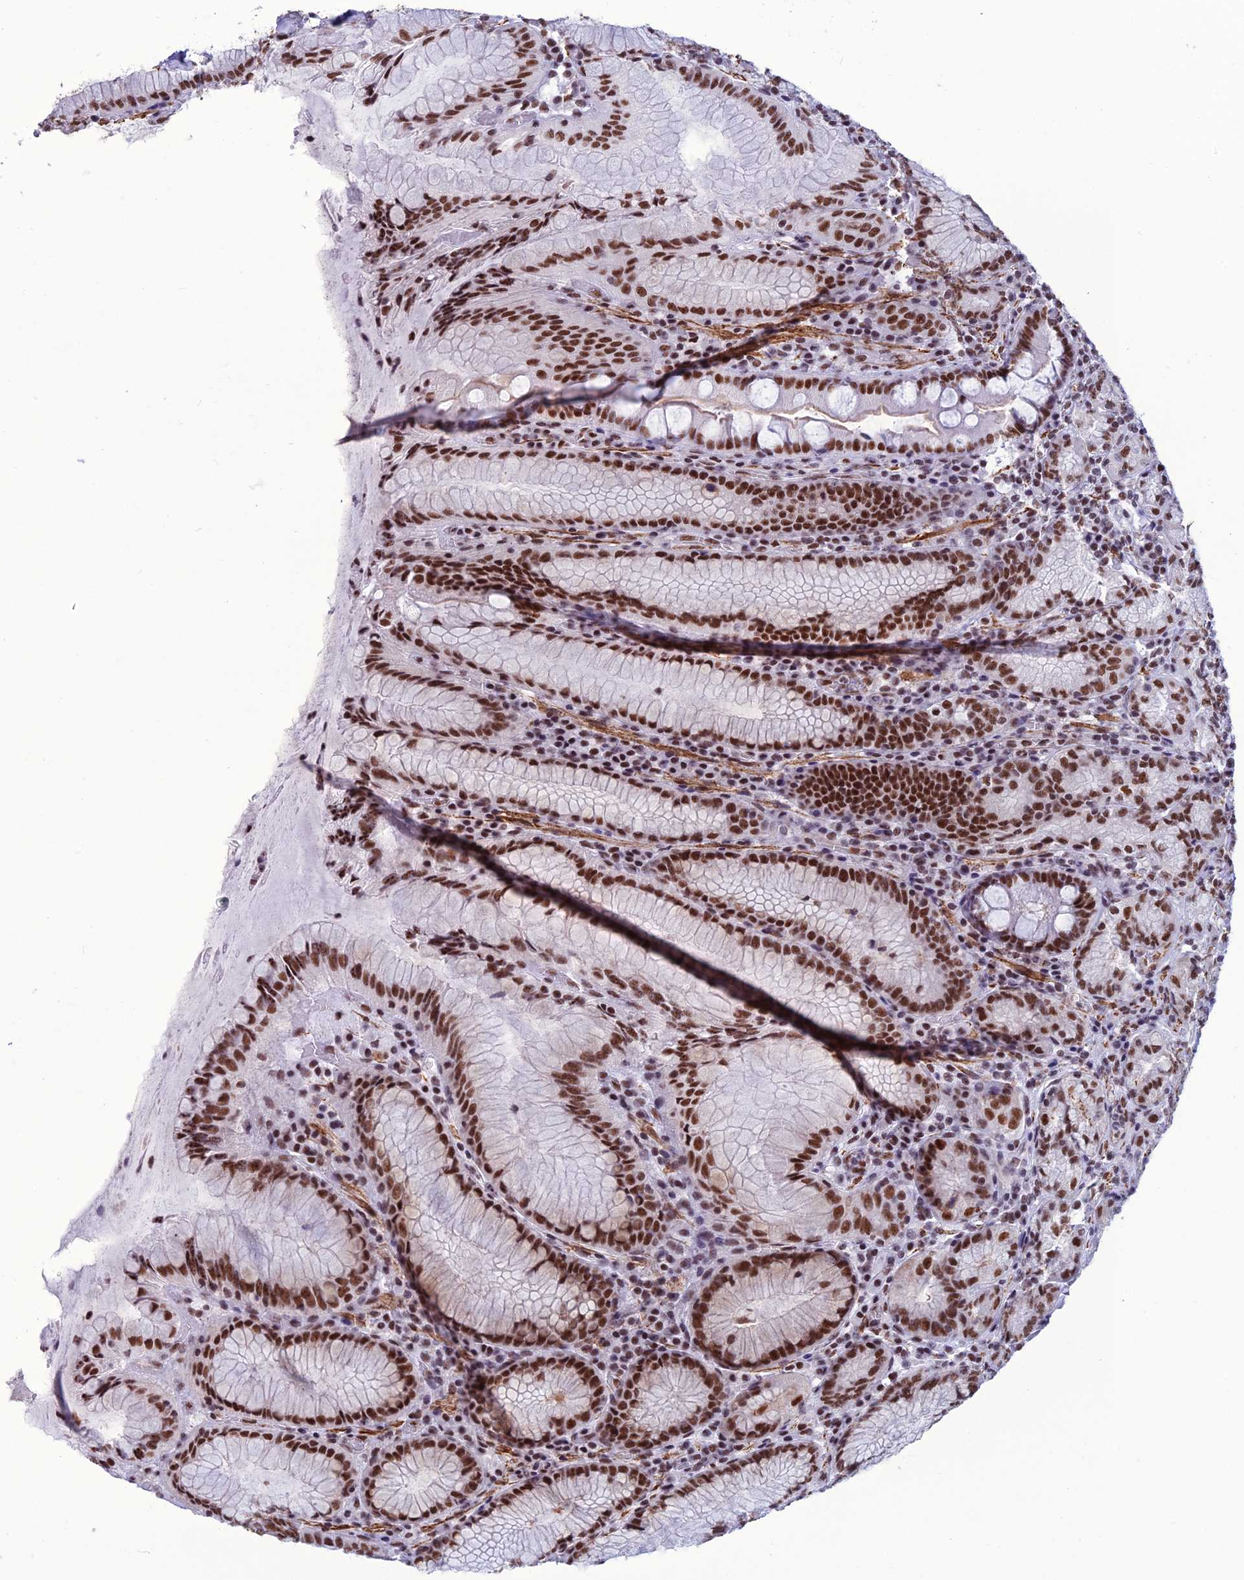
{"staining": {"intensity": "strong", "quantity": ">75%", "location": "nuclear"}, "tissue": "stomach", "cell_type": "Glandular cells", "image_type": "normal", "snomed": [{"axis": "morphology", "description": "Normal tissue, NOS"}, {"axis": "topography", "description": "Stomach, upper"}, {"axis": "topography", "description": "Stomach, lower"}], "caption": "Stomach stained with a brown dye exhibits strong nuclear positive staining in about >75% of glandular cells.", "gene": "U2AF1", "patient": {"sex": "female", "age": 76}}